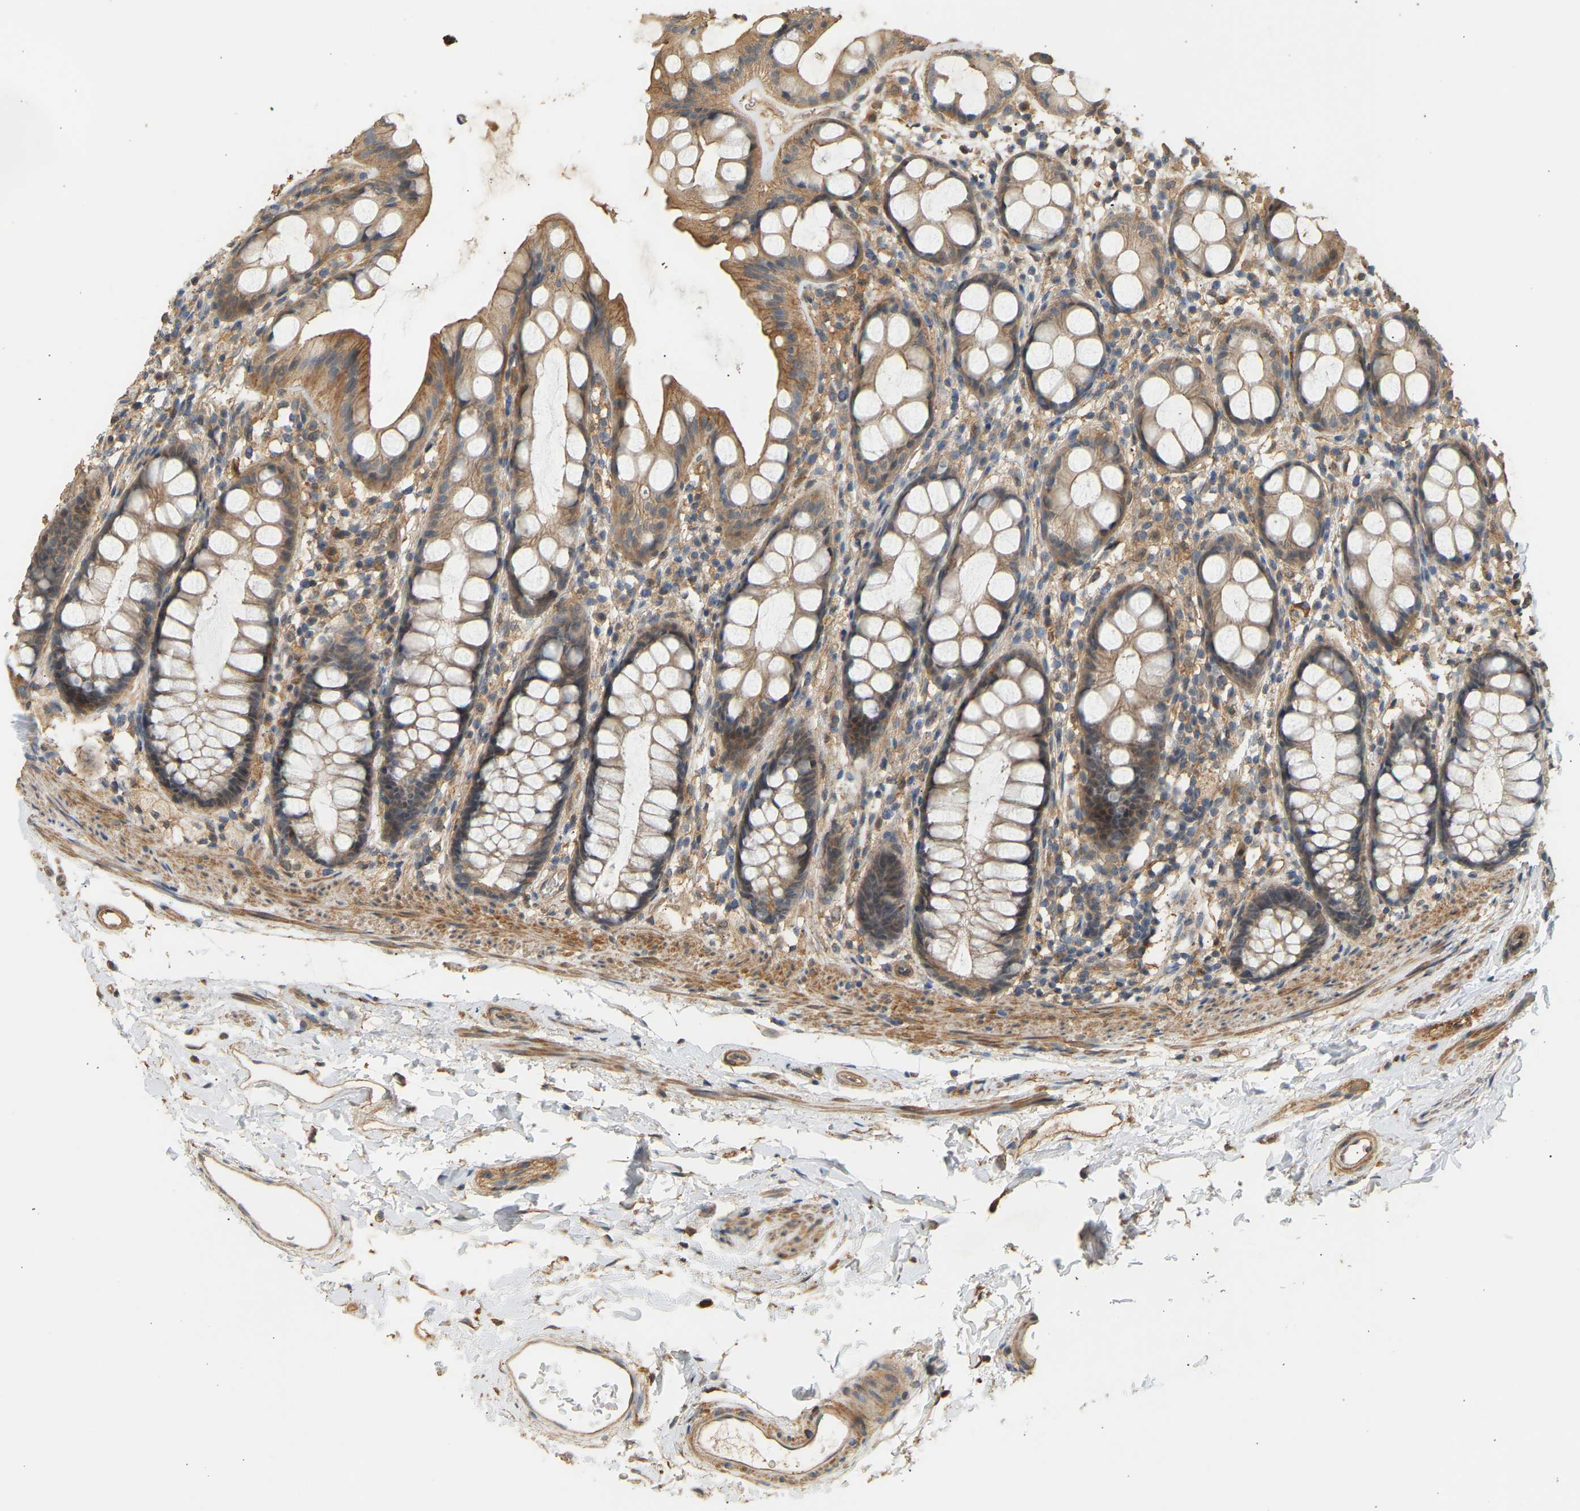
{"staining": {"intensity": "moderate", "quantity": ">75%", "location": "cytoplasmic/membranous"}, "tissue": "rectum", "cell_type": "Glandular cells", "image_type": "normal", "snomed": [{"axis": "morphology", "description": "Normal tissue, NOS"}, {"axis": "topography", "description": "Rectum"}], "caption": "This is a histology image of IHC staining of normal rectum, which shows moderate expression in the cytoplasmic/membranous of glandular cells.", "gene": "RGL1", "patient": {"sex": "female", "age": 65}}